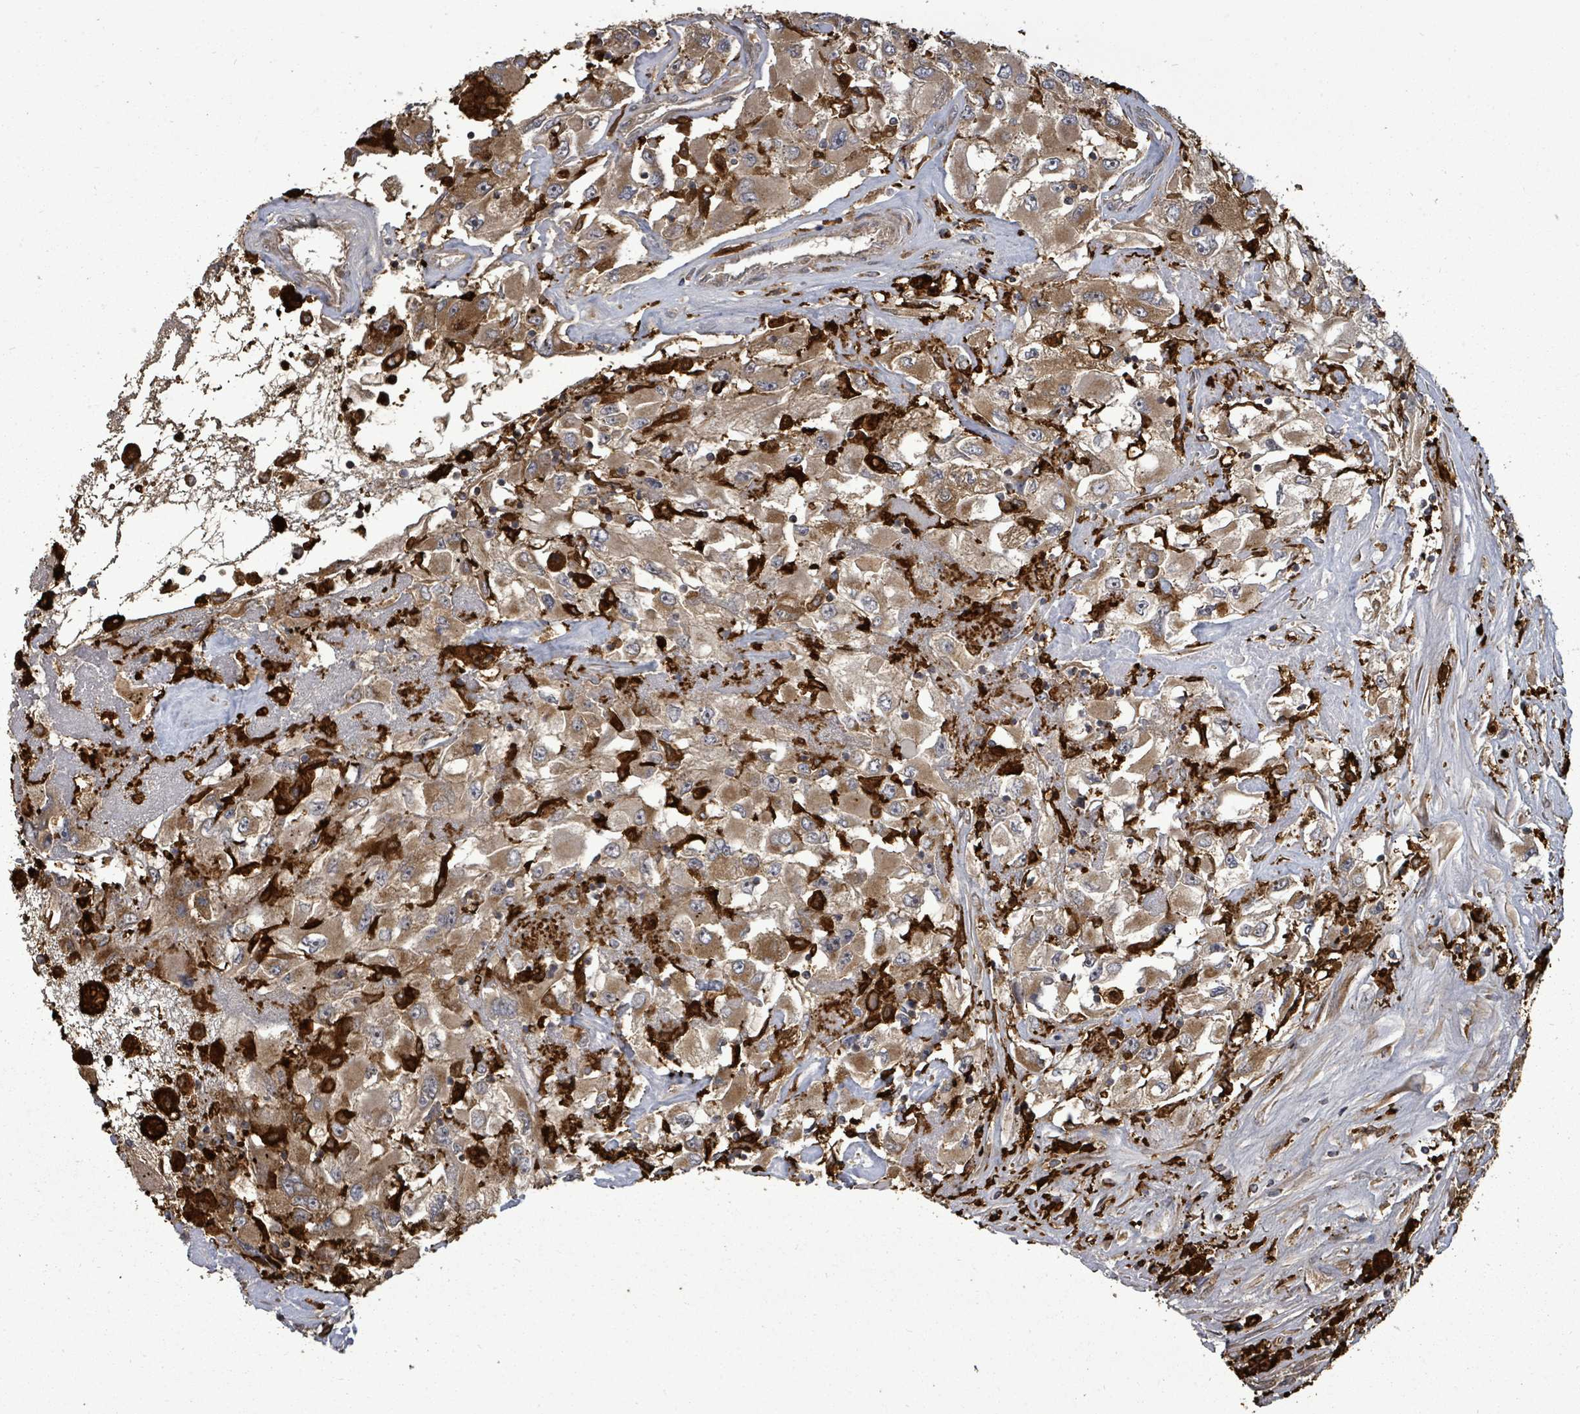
{"staining": {"intensity": "moderate", "quantity": ">75%", "location": "cytoplasmic/membranous"}, "tissue": "renal cancer", "cell_type": "Tumor cells", "image_type": "cancer", "snomed": [{"axis": "morphology", "description": "Adenocarcinoma, NOS"}, {"axis": "topography", "description": "Kidney"}], "caption": "Immunohistochemistry (IHC) image of renal adenocarcinoma stained for a protein (brown), which demonstrates medium levels of moderate cytoplasmic/membranous staining in approximately >75% of tumor cells.", "gene": "EIF3C", "patient": {"sex": "female", "age": 52}}